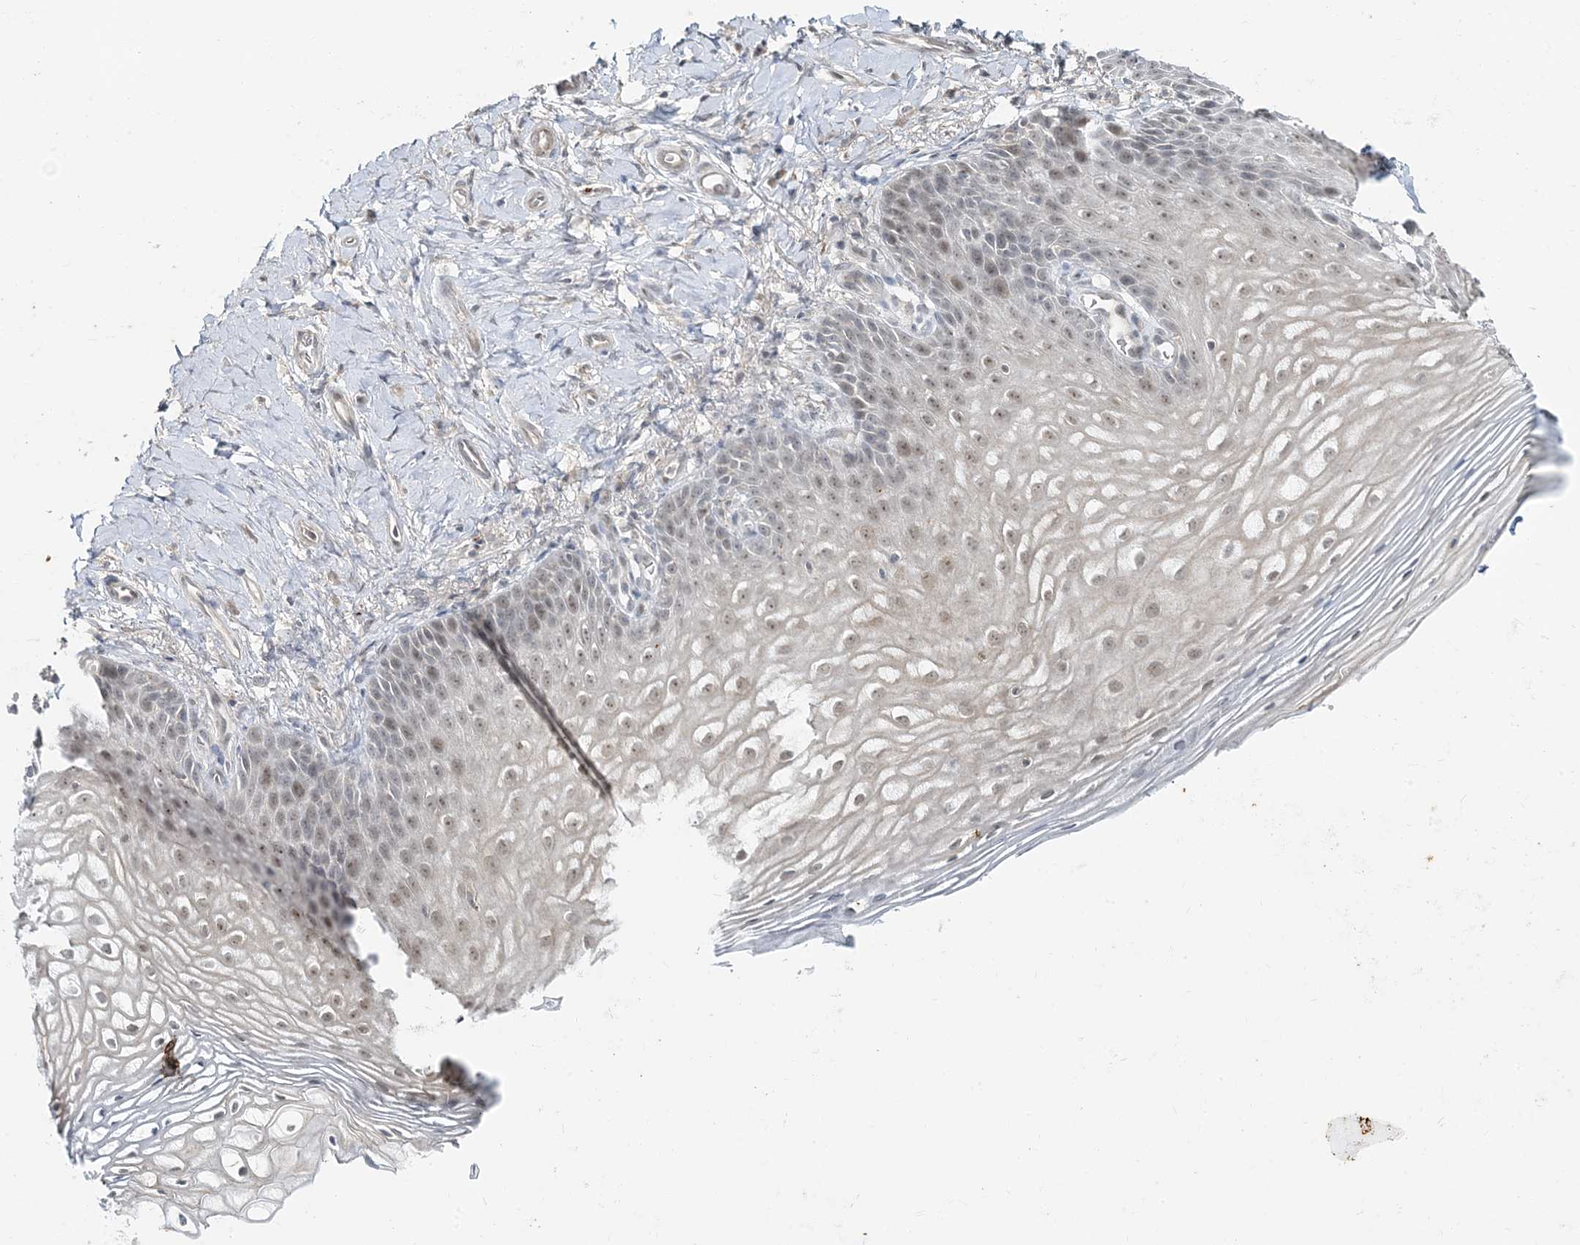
{"staining": {"intensity": "weak", "quantity": "25%-75%", "location": "nuclear"}, "tissue": "vagina", "cell_type": "Squamous epithelial cells", "image_type": "normal", "snomed": [{"axis": "morphology", "description": "Normal tissue, NOS"}, {"axis": "topography", "description": "Vagina"}], "caption": "Vagina stained with DAB (3,3'-diaminobenzidine) immunohistochemistry demonstrates low levels of weak nuclear staining in about 25%-75% of squamous epithelial cells.", "gene": "LEXM", "patient": {"sex": "female", "age": 60}}